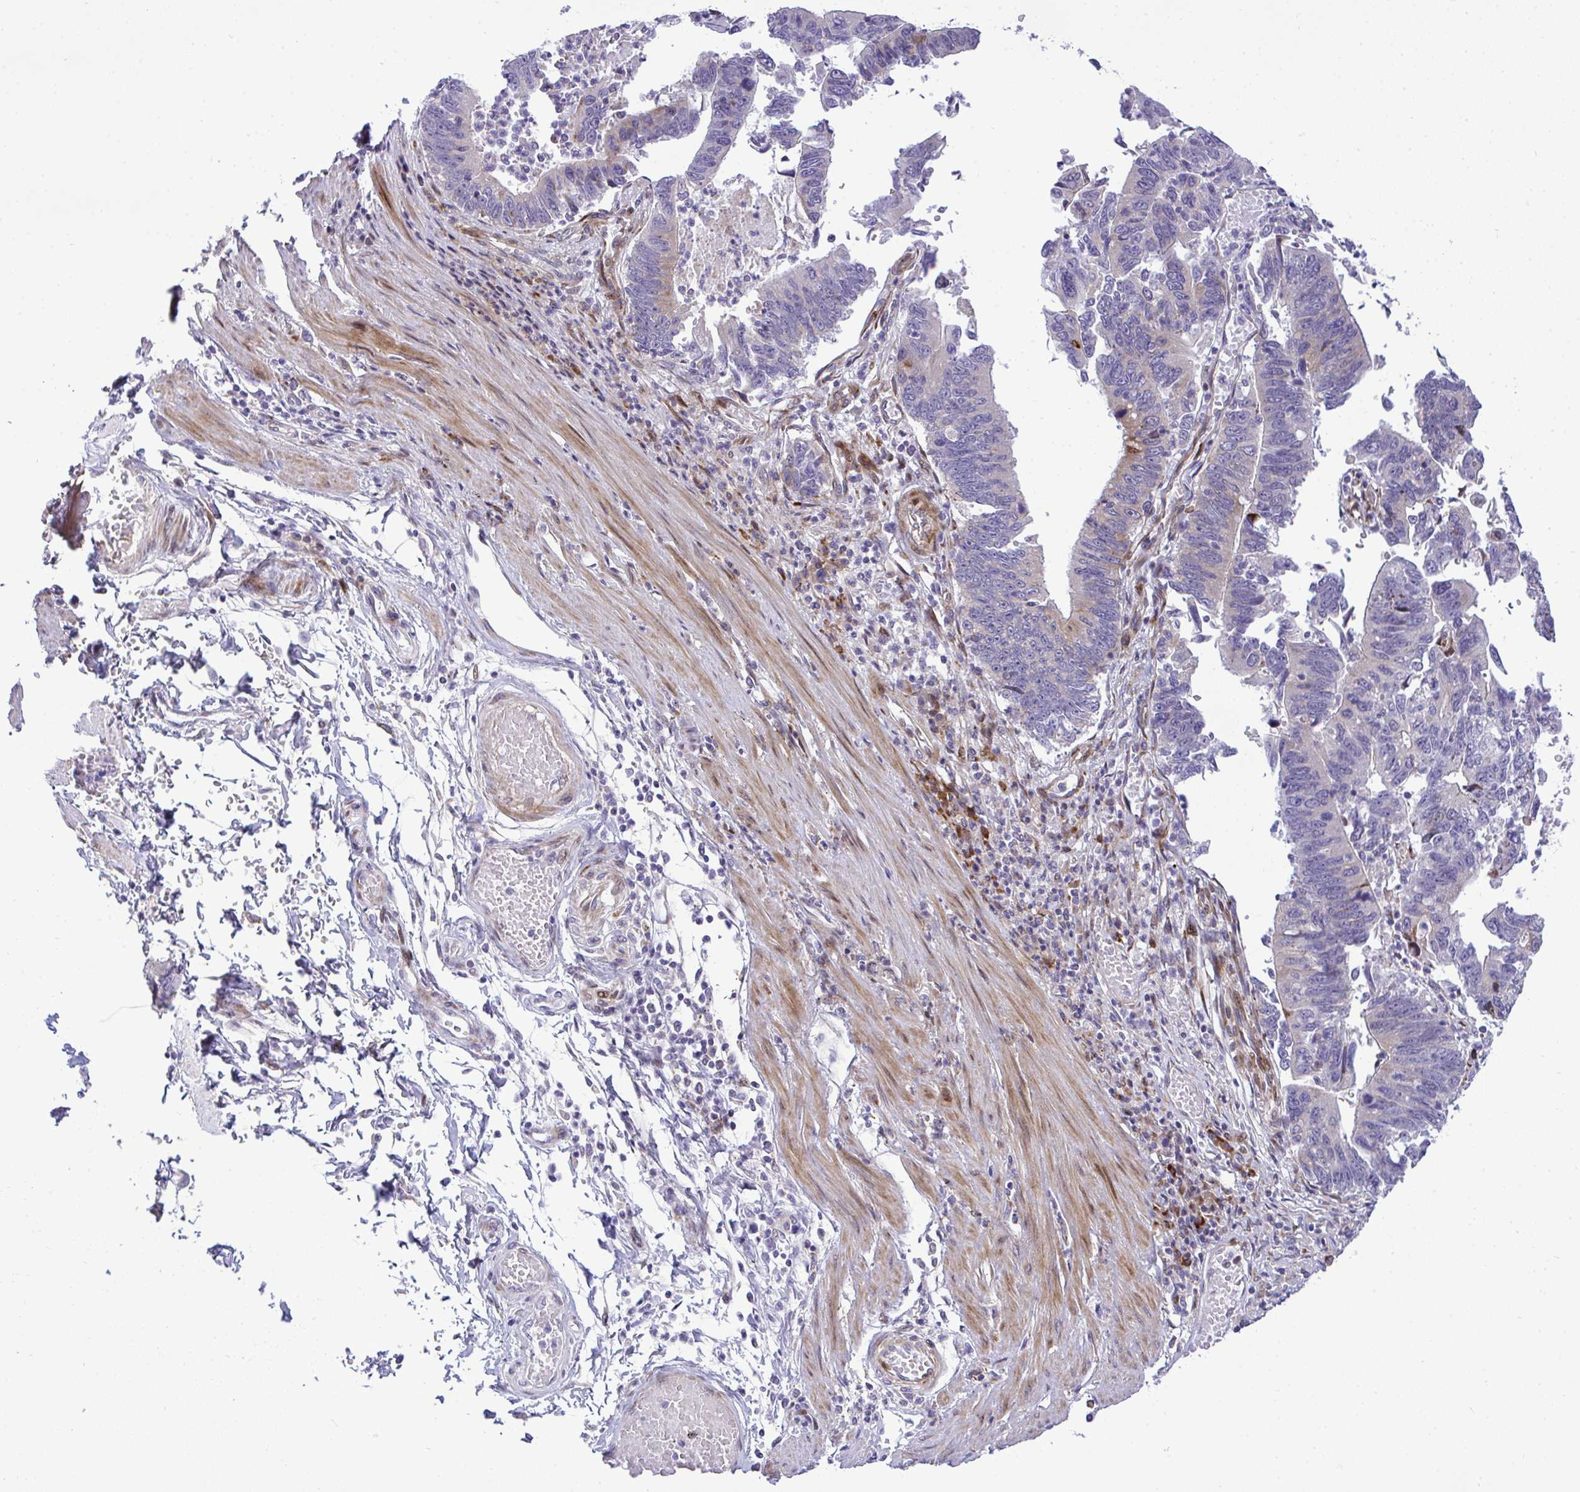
{"staining": {"intensity": "negative", "quantity": "none", "location": "none"}, "tissue": "stomach cancer", "cell_type": "Tumor cells", "image_type": "cancer", "snomed": [{"axis": "morphology", "description": "Adenocarcinoma, NOS"}, {"axis": "topography", "description": "Stomach"}], "caption": "There is no significant expression in tumor cells of stomach cancer. The staining is performed using DAB (3,3'-diaminobenzidine) brown chromogen with nuclei counter-stained in using hematoxylin.", "gene": "CASTOR2", "patient": {"sex": "male", "age": 59}}